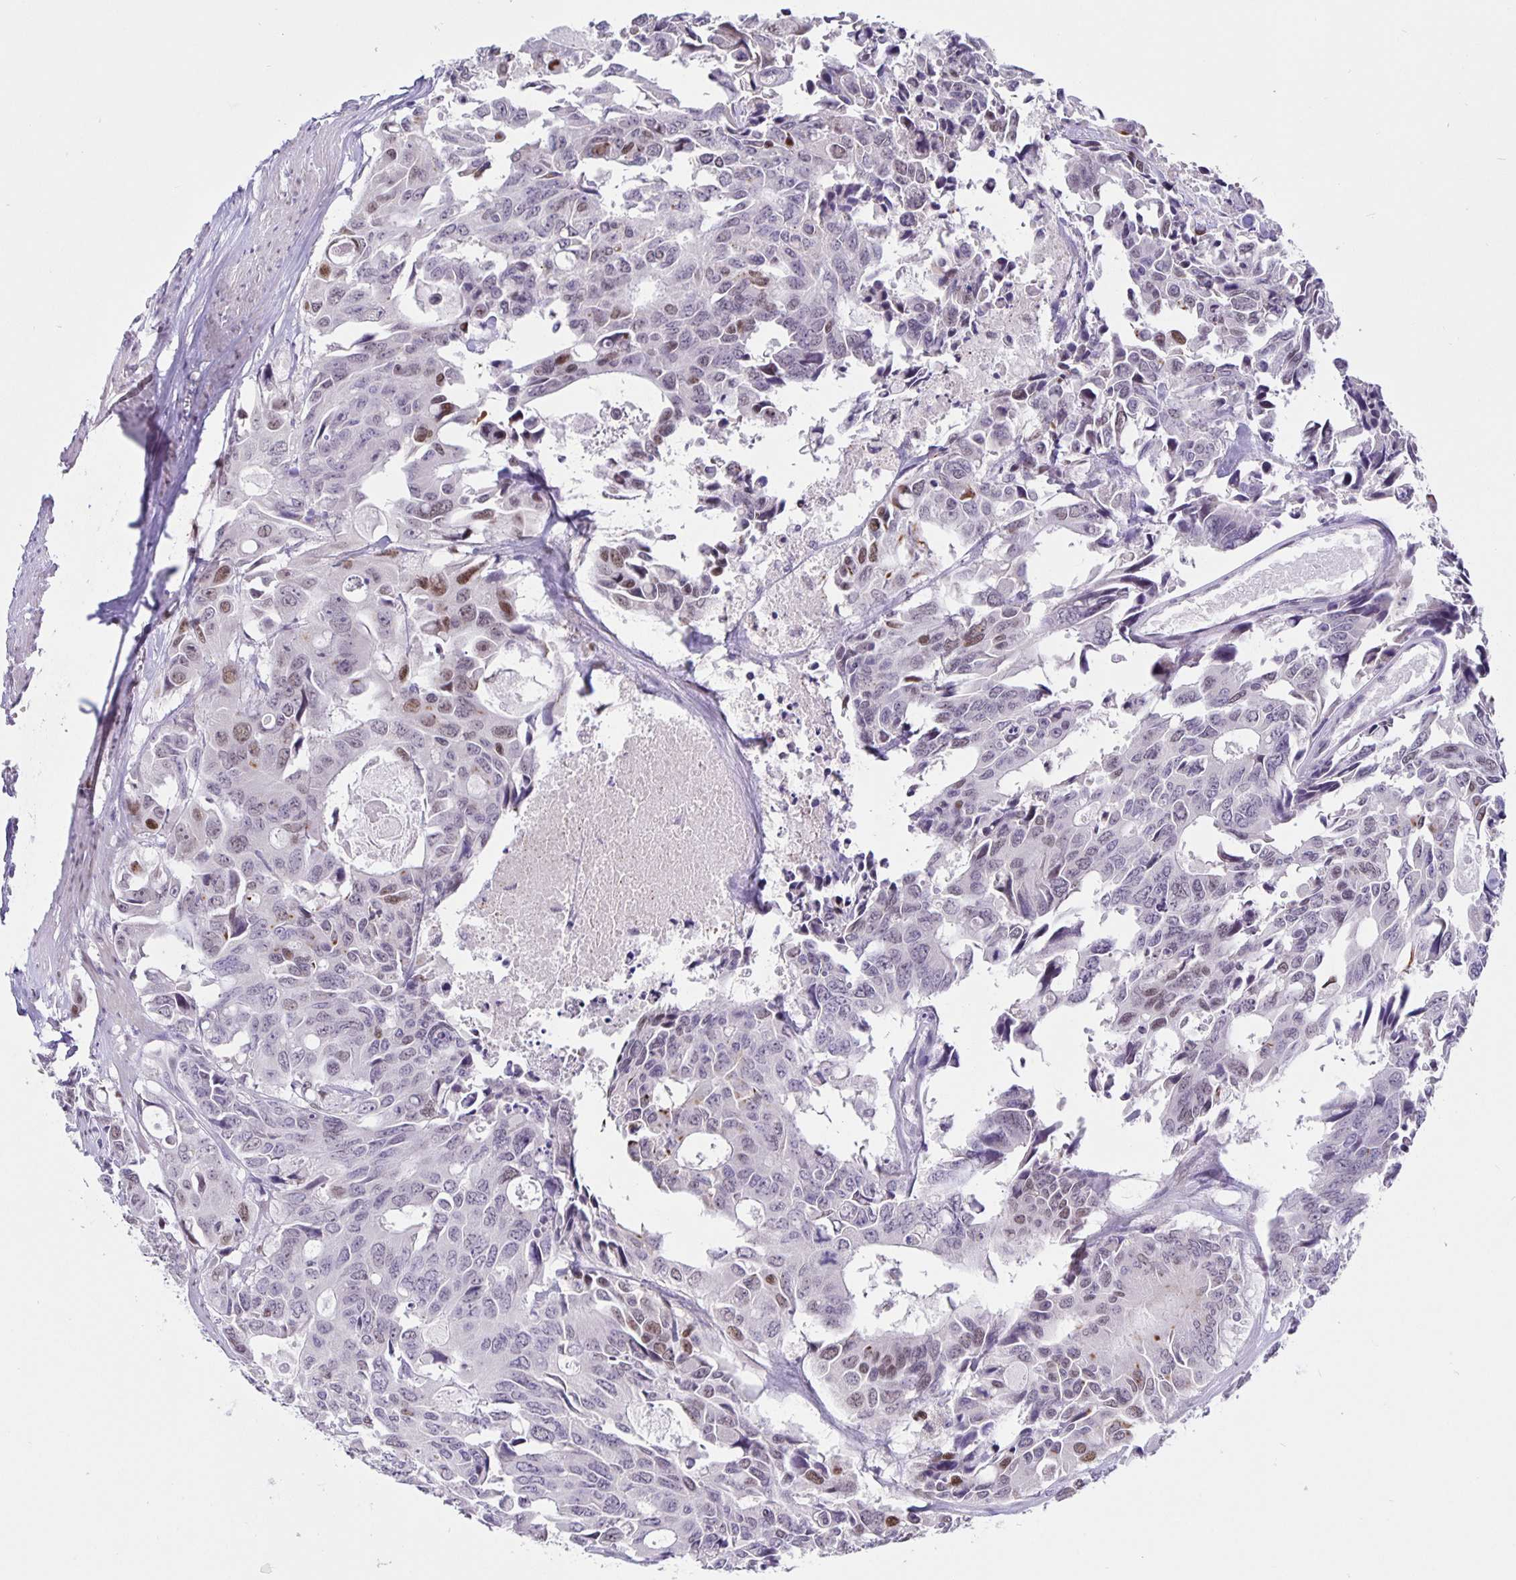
{"staining": {"intensity": "weak", "quantity": "<25%", "location": "nuclear"}, "tissue": "colorectal cancer", "cell_type": "Tumor cells", "image_type": "cancer", "snomed": [{"axis": "morphology", "description": "Adenocarcinoma, NOS"}, {"axis": "topography", "description": "Rectum"}], "caption": "The image demonstrates no staining of tumor cells in colorectal adenocarcinoma.", "gene": "FOSL2", "patient": {"sex": "male", "age": 76}}